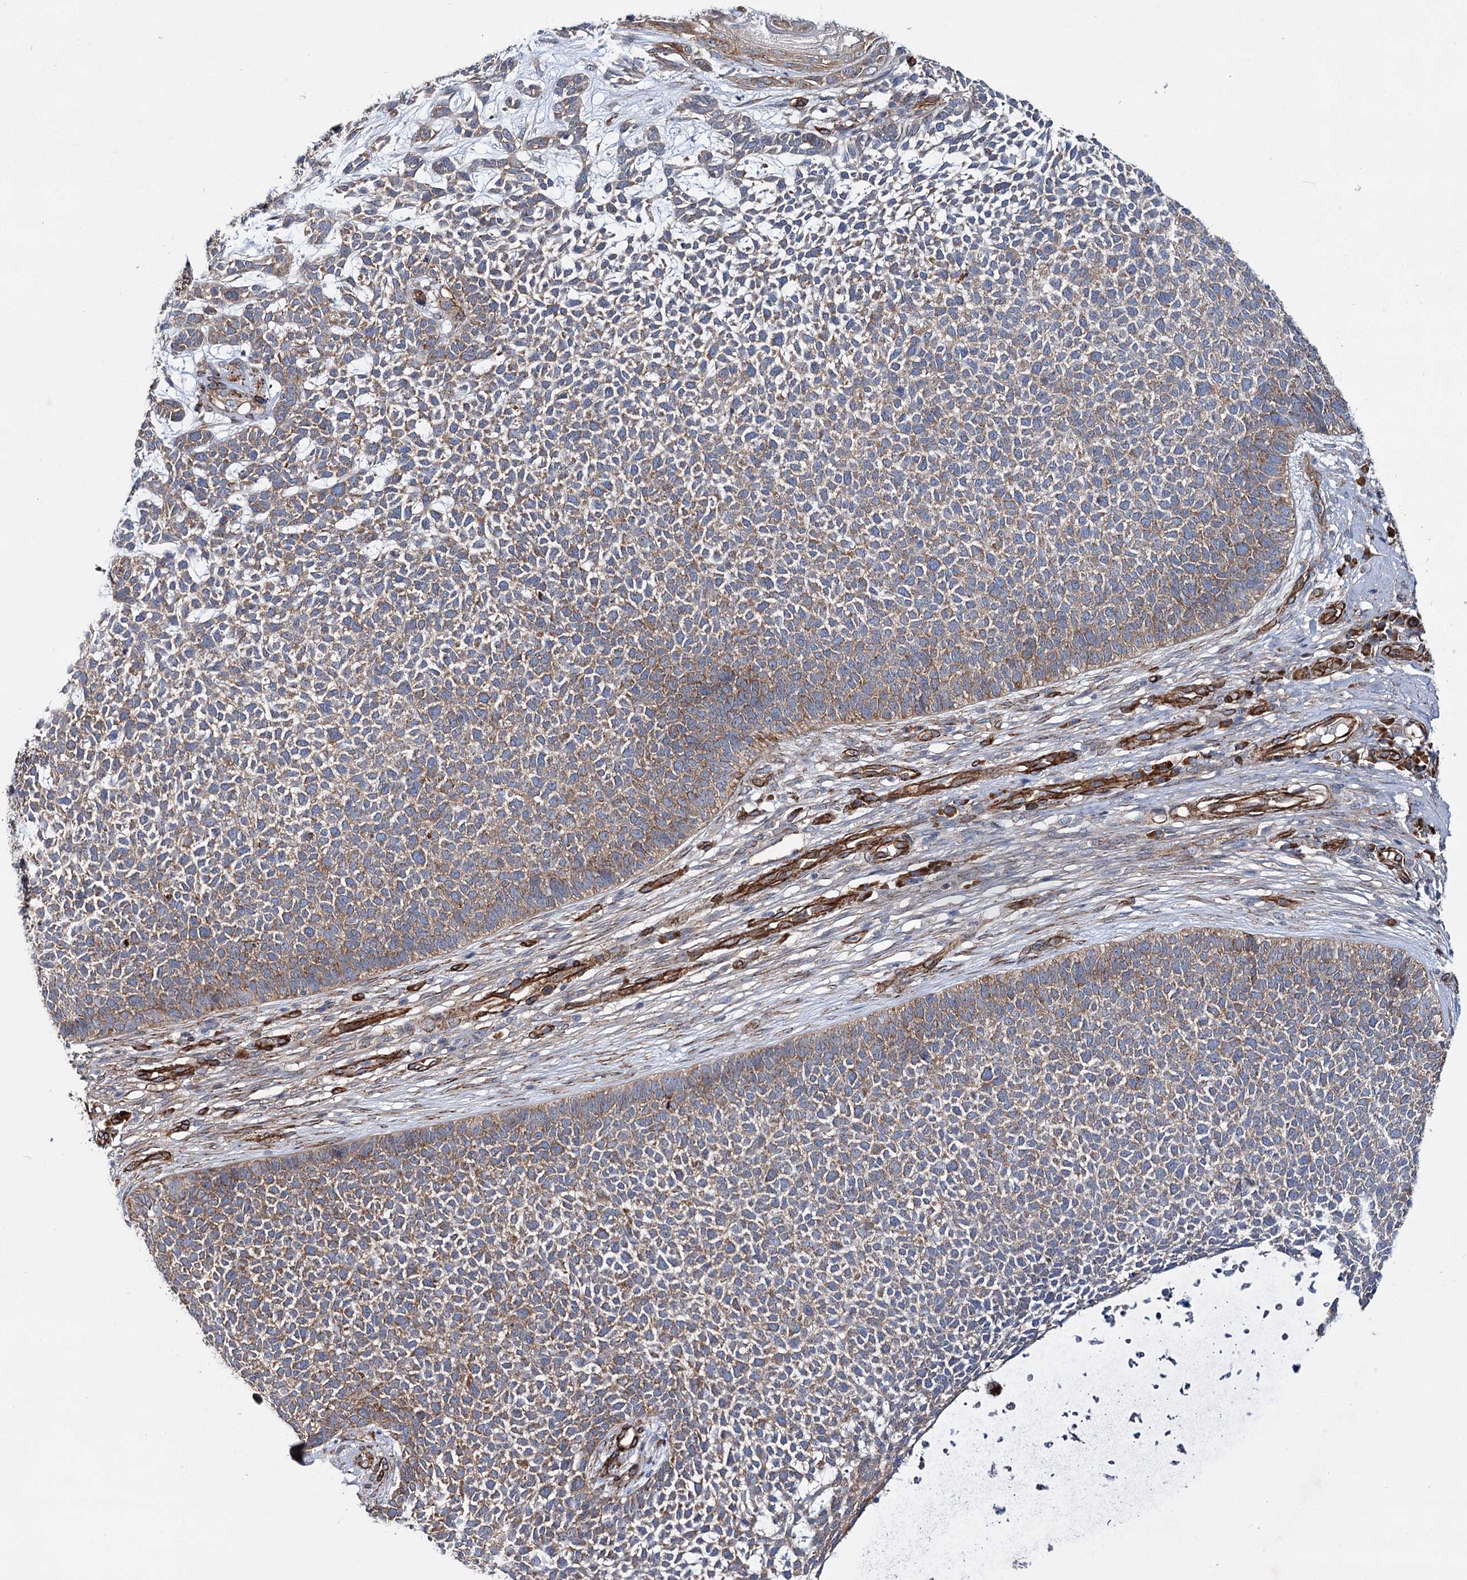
{"staining": {"intensity": "weak", "quantity": ">75%", "location": "cytoplasmic/membranous"}, "tissue": "skin cancer", "cell_type": "Tumor cells", "image_type": "cancer", "snomed": [{"axis": "morphology", "description": "Basal cell carcinoma"}, {"axis": "topography", "description": "Skin"}], "caption": "Protein expression analysis of human skin cancer (basal cell carcinoma) reveals weak cytoplasmic/membranous staining in approximately >75% of tumor cells. The staining was performed using DAB (3,3'-diaminobenzidine), with brown indicating positive protein expression. Nuclei are stained blue with hematoxylin.", "gene": "SPATS2", "patient": {"sex": "female", "age": 84}}